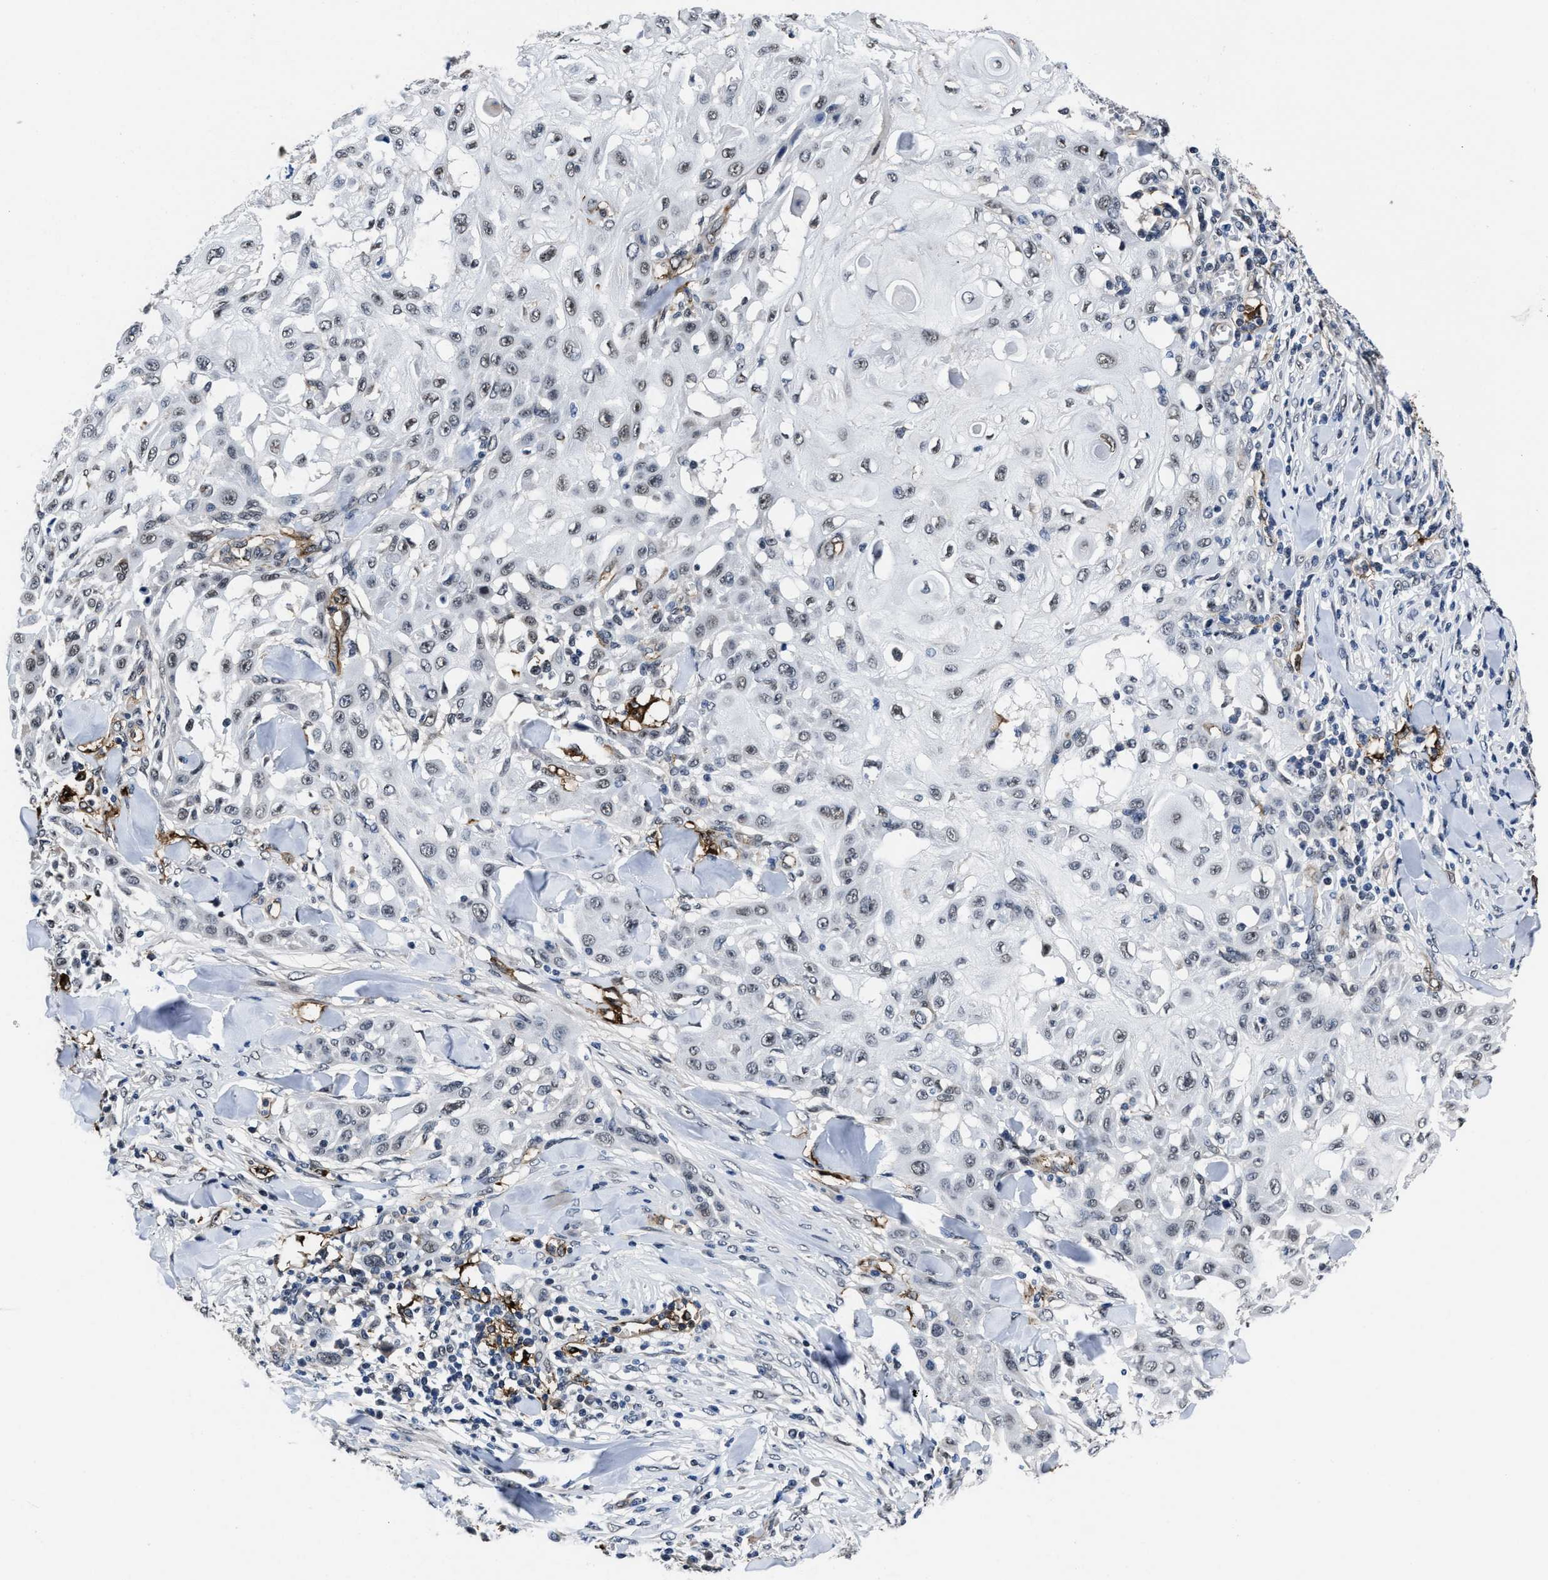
{"staining": {"intensity": "negative", "quantity": "none", "location": "none"}, "tissue": "skin cancer", "cell_type": "Tumor cells", "image_type": "cancer", "snomed": [{"axis": "morphology", "description": "Squamous cell carcinoma, NOS"}, {"axis": "topography", "description": "Skin"}], "caption": "Tumor cells are negative for protein expression in human skin squamous cell carcinoma. (Immunohistochemistry (ihc), brightfield microscopy, high magnification).", "gene": "MARCKSL1", "patient": {"sex": "male", "age": 24}}